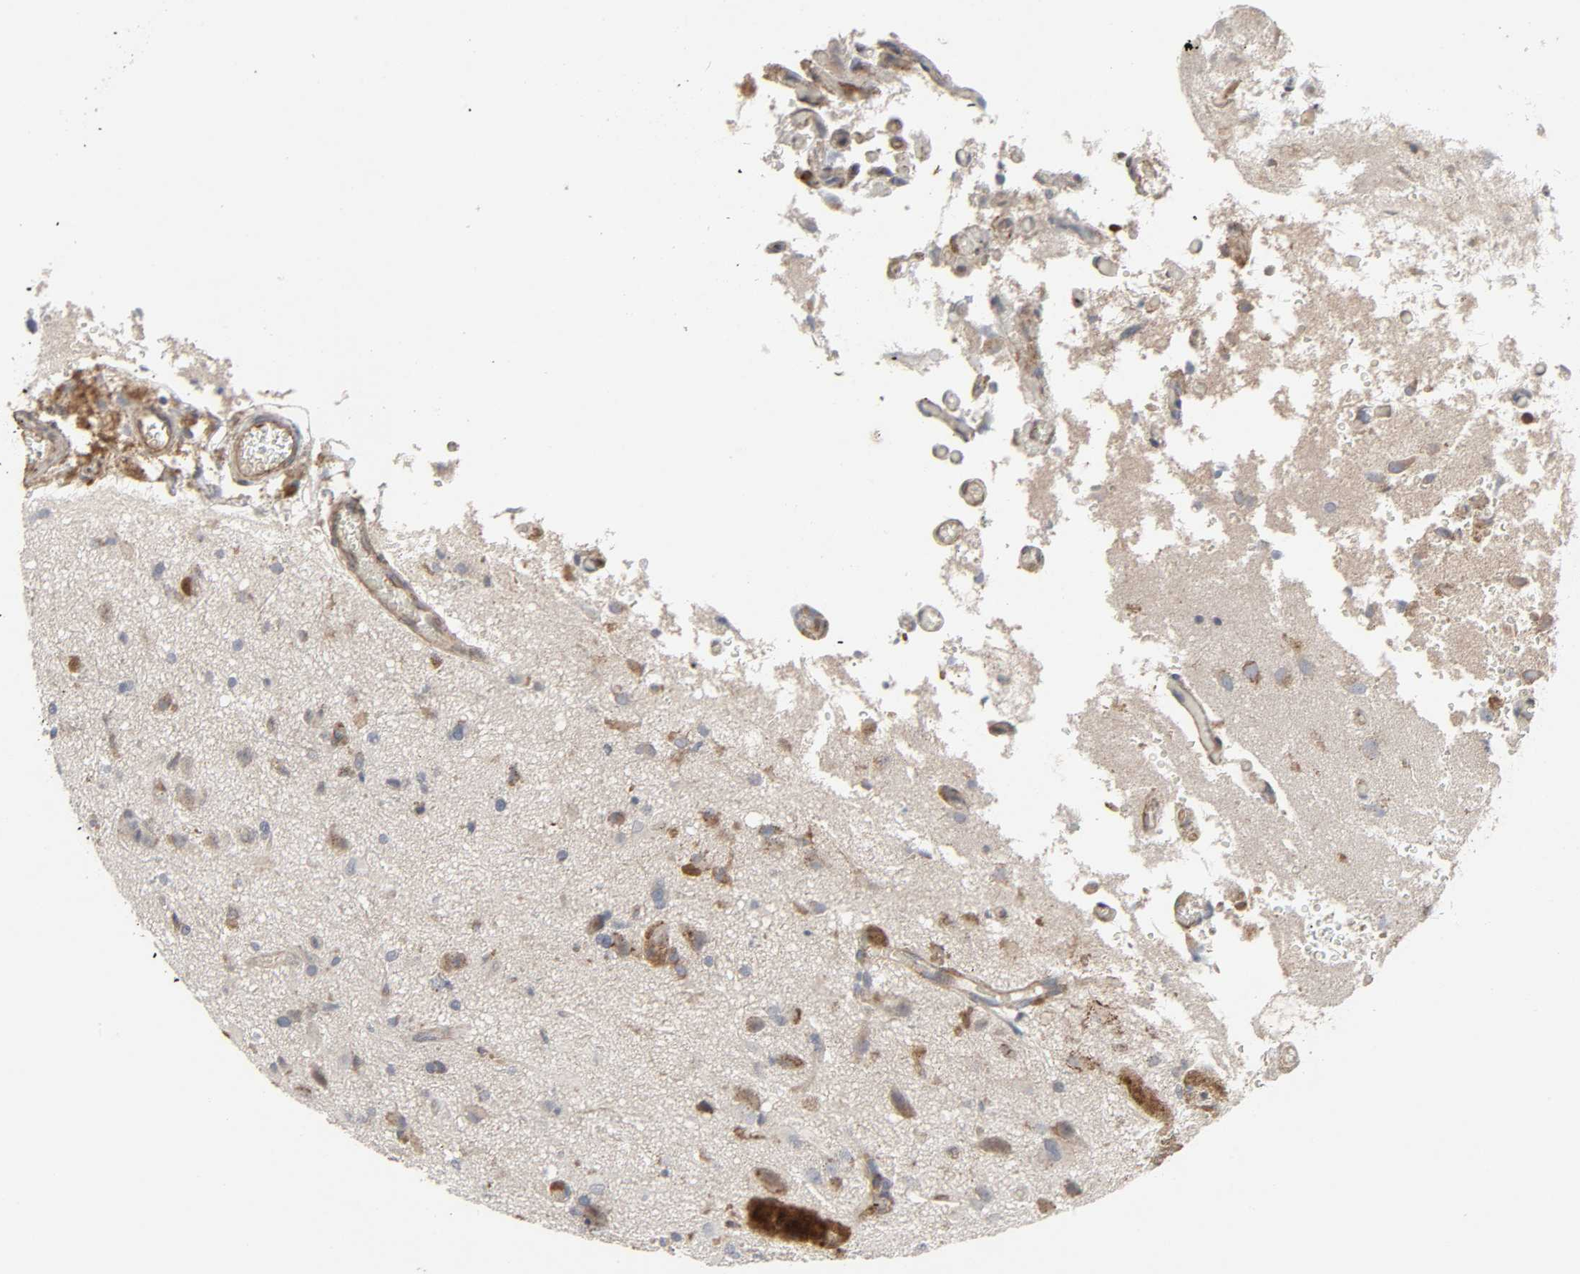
{"staining": {"intensity": "weak", "quantity": "<25%", "location": "cytoplasmic/membranous"}, "tissue": "glioma", "cell_type": "Tumor cells", "image_type": "cancer", "snomed": [{"axis": "morphology", "description": "Glioma, malignant, High grade"}, {"axis": "topography", "description": "Brain"}], "caption": "This is an immunohistochemistry (IHC) histopathology image of human high-grade glioma (malignant). There is no staining in tumor cells.", "gene": "ADCY4", "patient": {"sex": "male", "age": 47}}